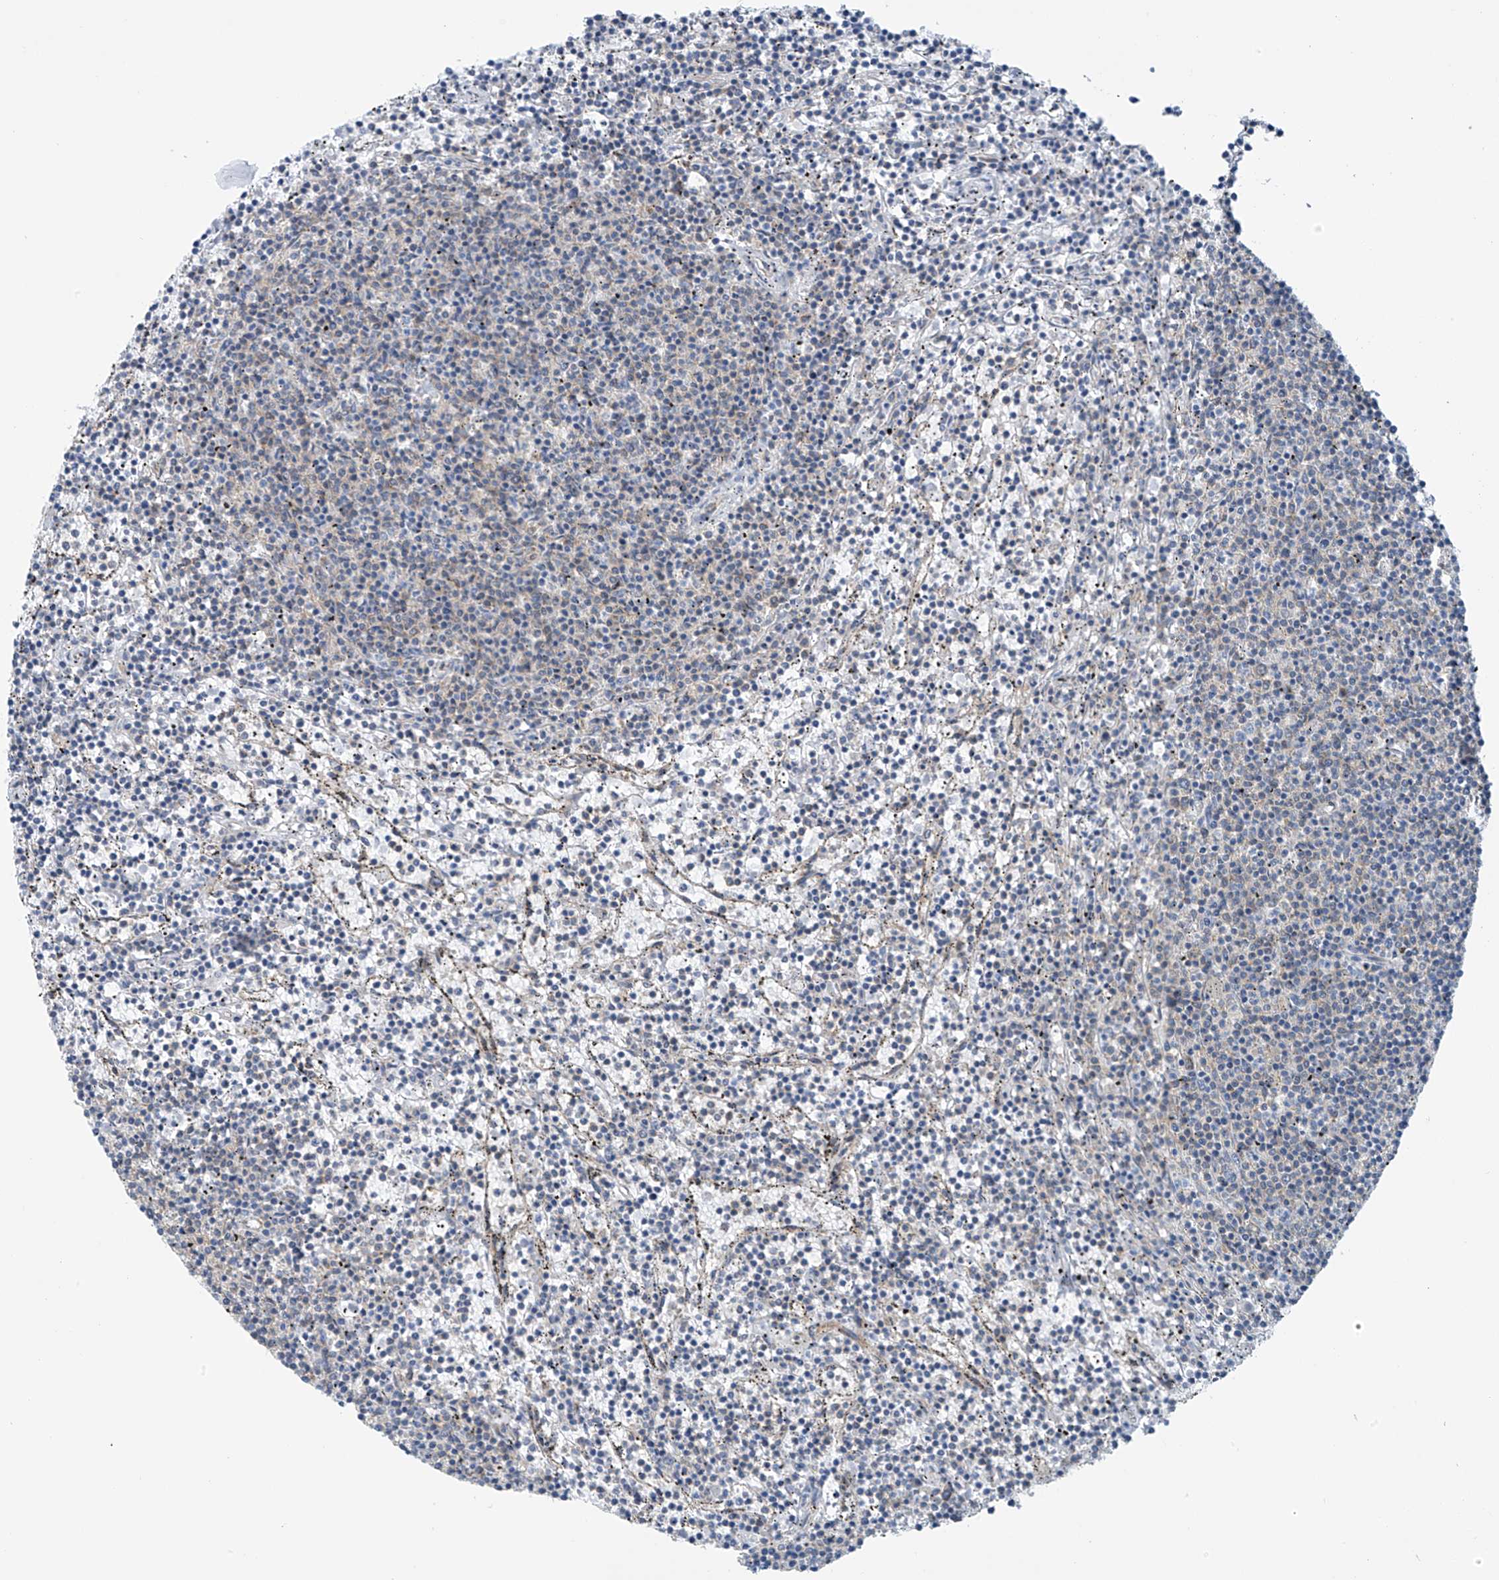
{"staining": {"intensity": "negative", "quantity": "none", "location": "none"}, "tissue": "lymphoma", "cell_type": "Tumor cells", "image_type": "cancer", "snomed": [{"axis": "morphology", "description": "Malignant lymphoma, non-Hodgkin's type, Low grade"}, {"axis": "topography", "description": "Spleen"}], "caption": "This is an IHC photomicrograph of human lymphoma. There is no positivity in tumor cells.", "gene": "REPS1", "patient": {"sex": "female", "age": 50}}